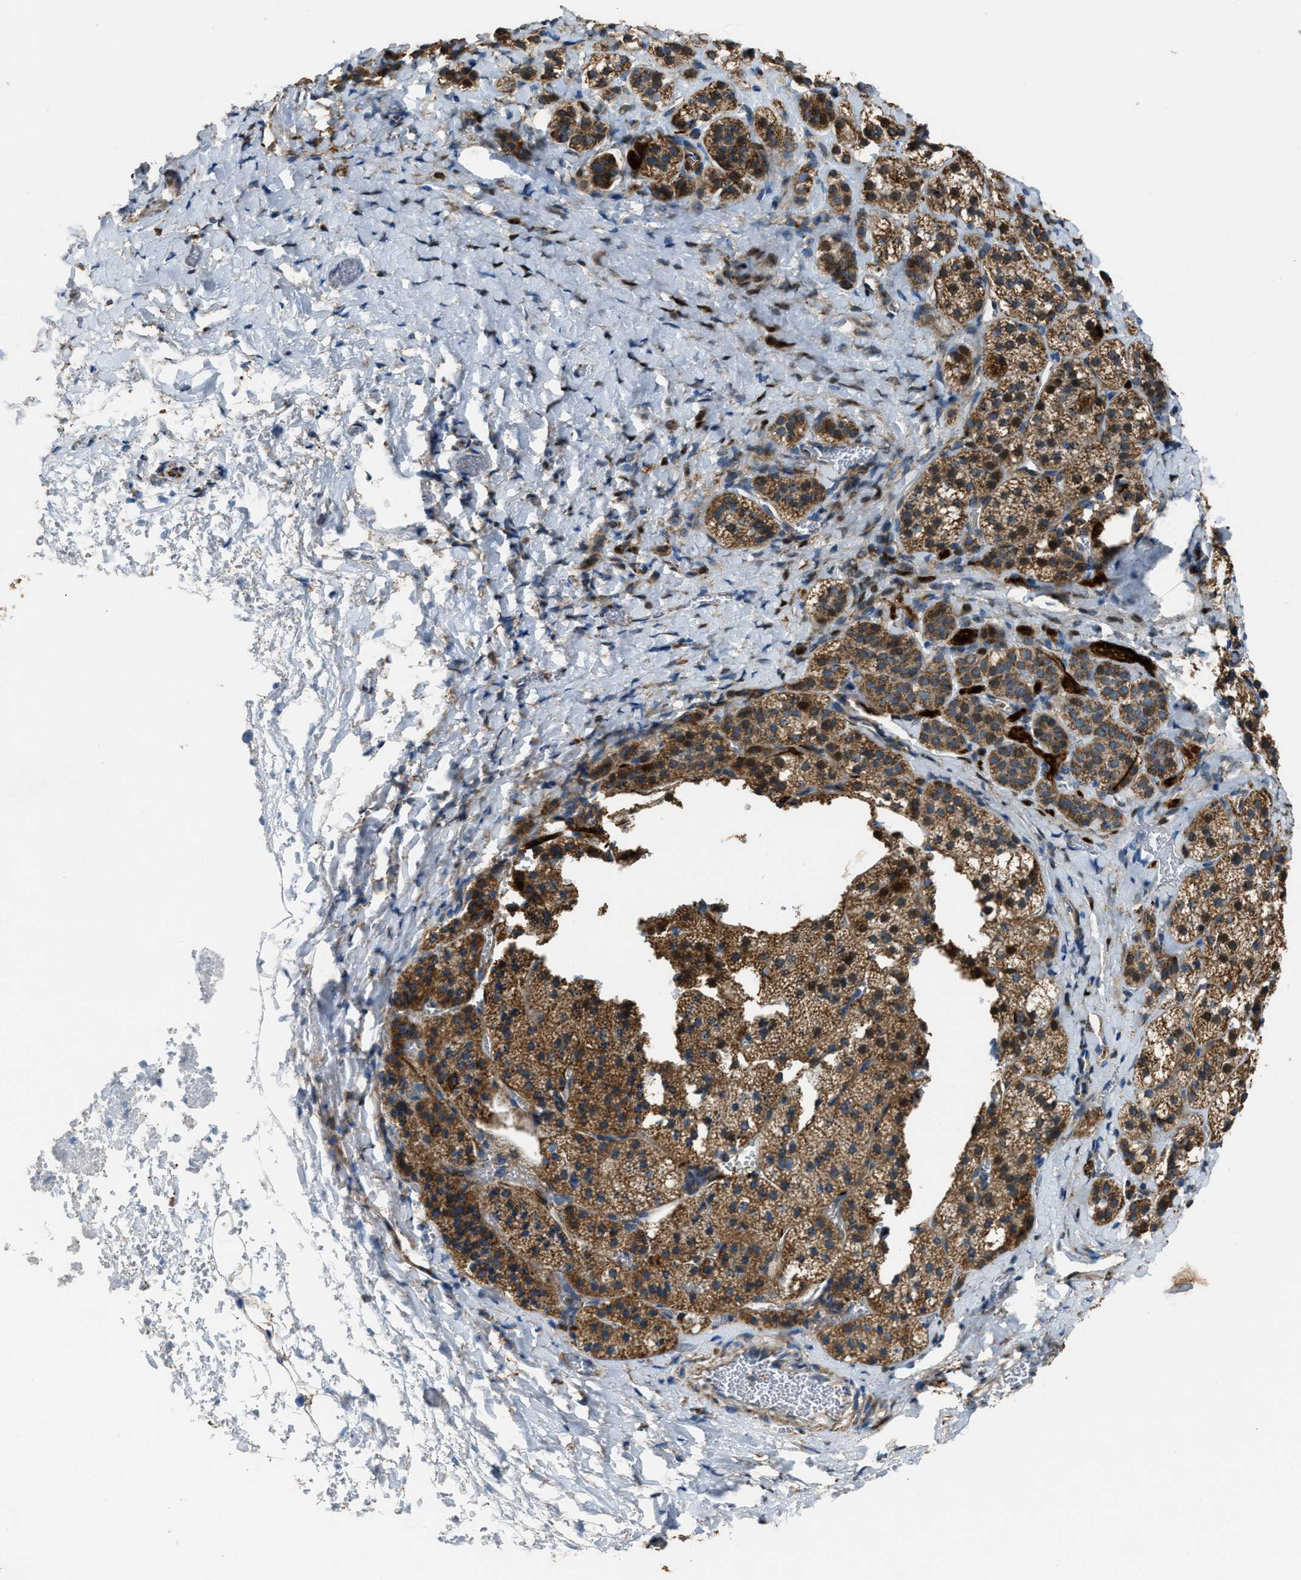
{"staining": {"intensity": "strong", "quantity": ">75%", "location": "cytoplasmic/membranous,nuclear"}, "tissue": "adrenal gland", "cell_type": "Glandular cells", "image_type": "normal", "snomed": [{"axis": "morphology", "description": "Normal tissue, NOS"}, {"axis": "topography", "description": "Adrenal gland"}], "caption": "The immunohistochemical stain highlights strong cytoplasmic/membranous,nuclear expression in glandular cells of unremarkable adrenal gland.", "gene": "SLC25A11", "patient": {"sex": "female", "age": 44}}